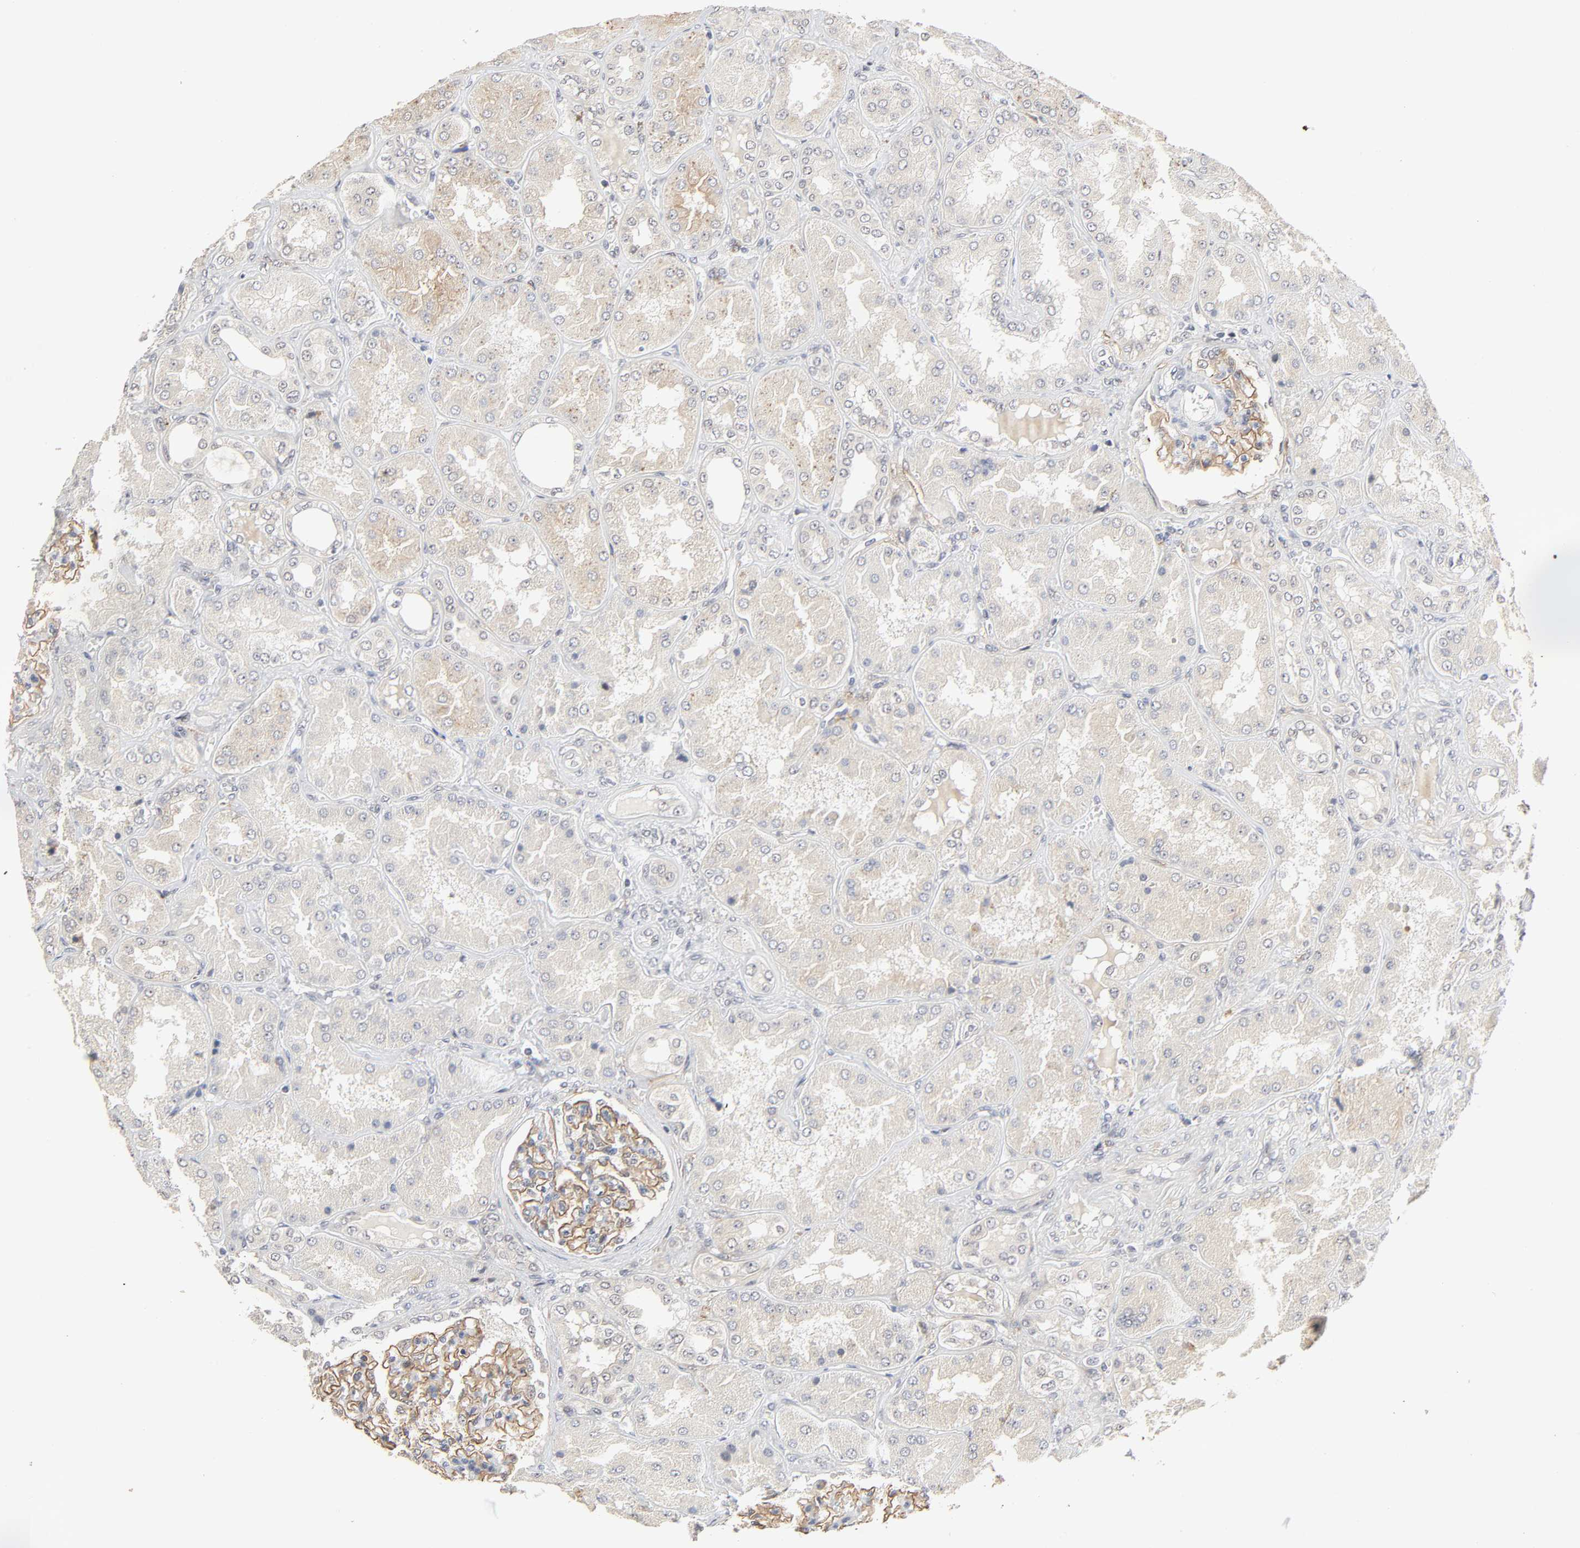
{"staining": {"intensity": "moderate", "quantity": ">75%", "location": "cytoplasmic/membranous"}, "tissue": "kidney", "cell_type": "Cells in glomeruli", "image_type": "normal", "snomed": [{"axis": "morphology", "description": "Normal tissue, NOS"}, {"axis": "topography", "description": "Kidney"}], "caption": "Immunohistochemistry staining of unremarkable kidney, which displays medium levels of moderate cytoplasmic/membranous positivity in about >75% of cells in glomeruli indicating moderate cytoplasmic/membranous protein staining. The staining was performed using DAB (brown) for protein detection and nuclei were counterstained in hematoxylin (blue).", "gene": "ZKSCAN8", "patient": {"sex": "female", "age": 56}}